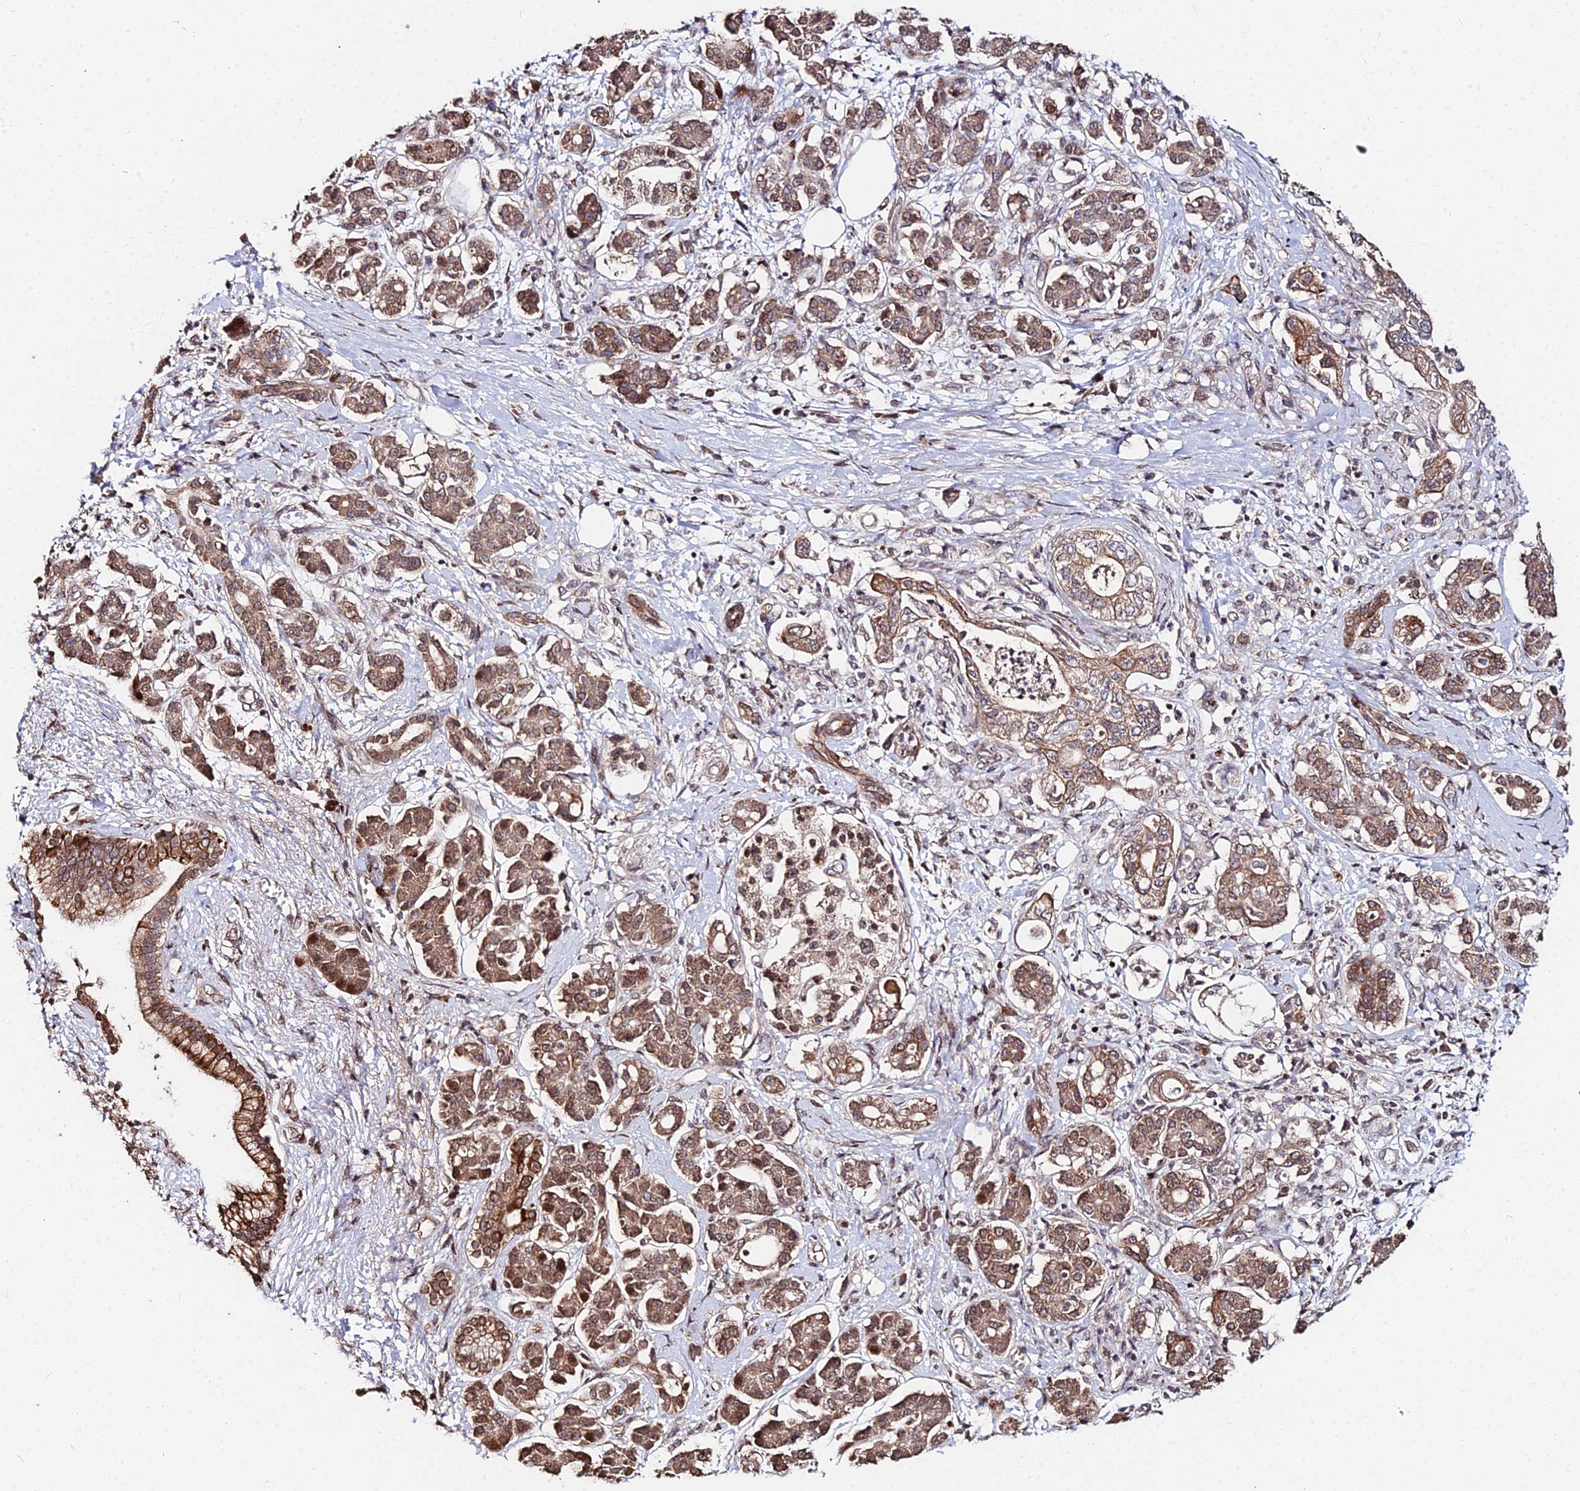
{"staining": {"intensity": "moderate", "quantity": ">75%", "location": "cytoplasmic/membranous"}, "tissue": "pancreatic cancer", "cell_type": "Tumor cells", "image_type": "cancer", "snomed": [{"axis": "morphology", "description": "Adenocarcinoma, NOS"}, {"axis": "topography", "description": "Pancreas"}], "caption": "A high-resolution histopathology image shows immunohistochemistry staining of pancreatic cancer (adenocarcinoma), which displays moderate cytoplasmic/membranous expression in approximately >75% of tumor cells. (Brightfield microscopy of DAB IHC at high magnification).", "gene": "RBMS2", "patient": {"sex": "female", "age": 73}}